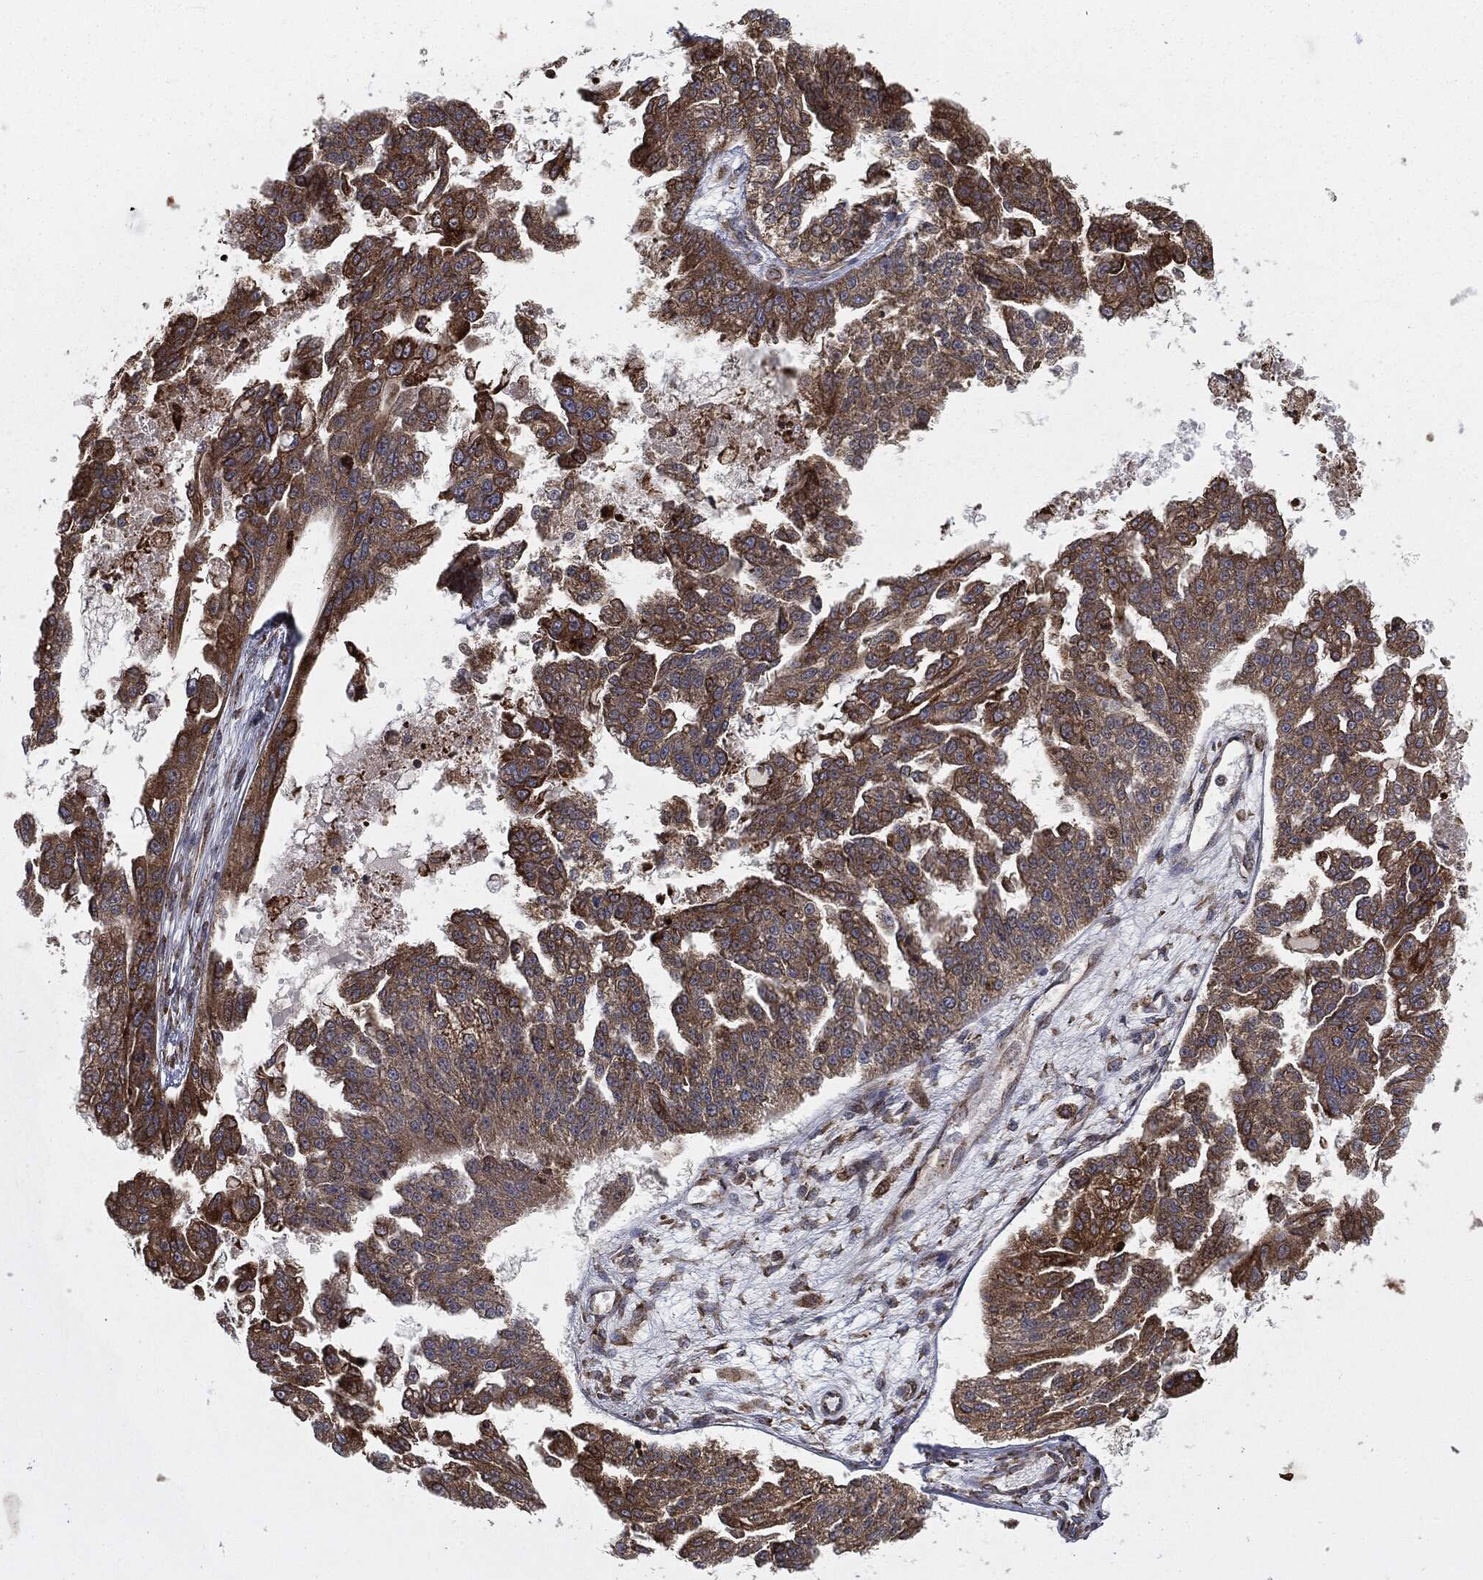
{"staining": {"intensity": "moderate", "quantity": ">75%", "location": "cytoplasmic/membranous"}, "tissue": "ovarian cancer", "cell_type": "Tumor cells", "image_type": "cancer", "snomed": [{"axis": "morphology", "description": "Cystadenocarcinoma, serous, NOS"}, {"axis": "topography", "description": "Ovary"}], "caption": "IHC (DAB) staining of human ovarian cancer displays moderate cytoplasmic/membranous protein staining in about >75% of tumor cells.", "gene": "CYLD", "patient": {"sex": "female", "age": 58}}